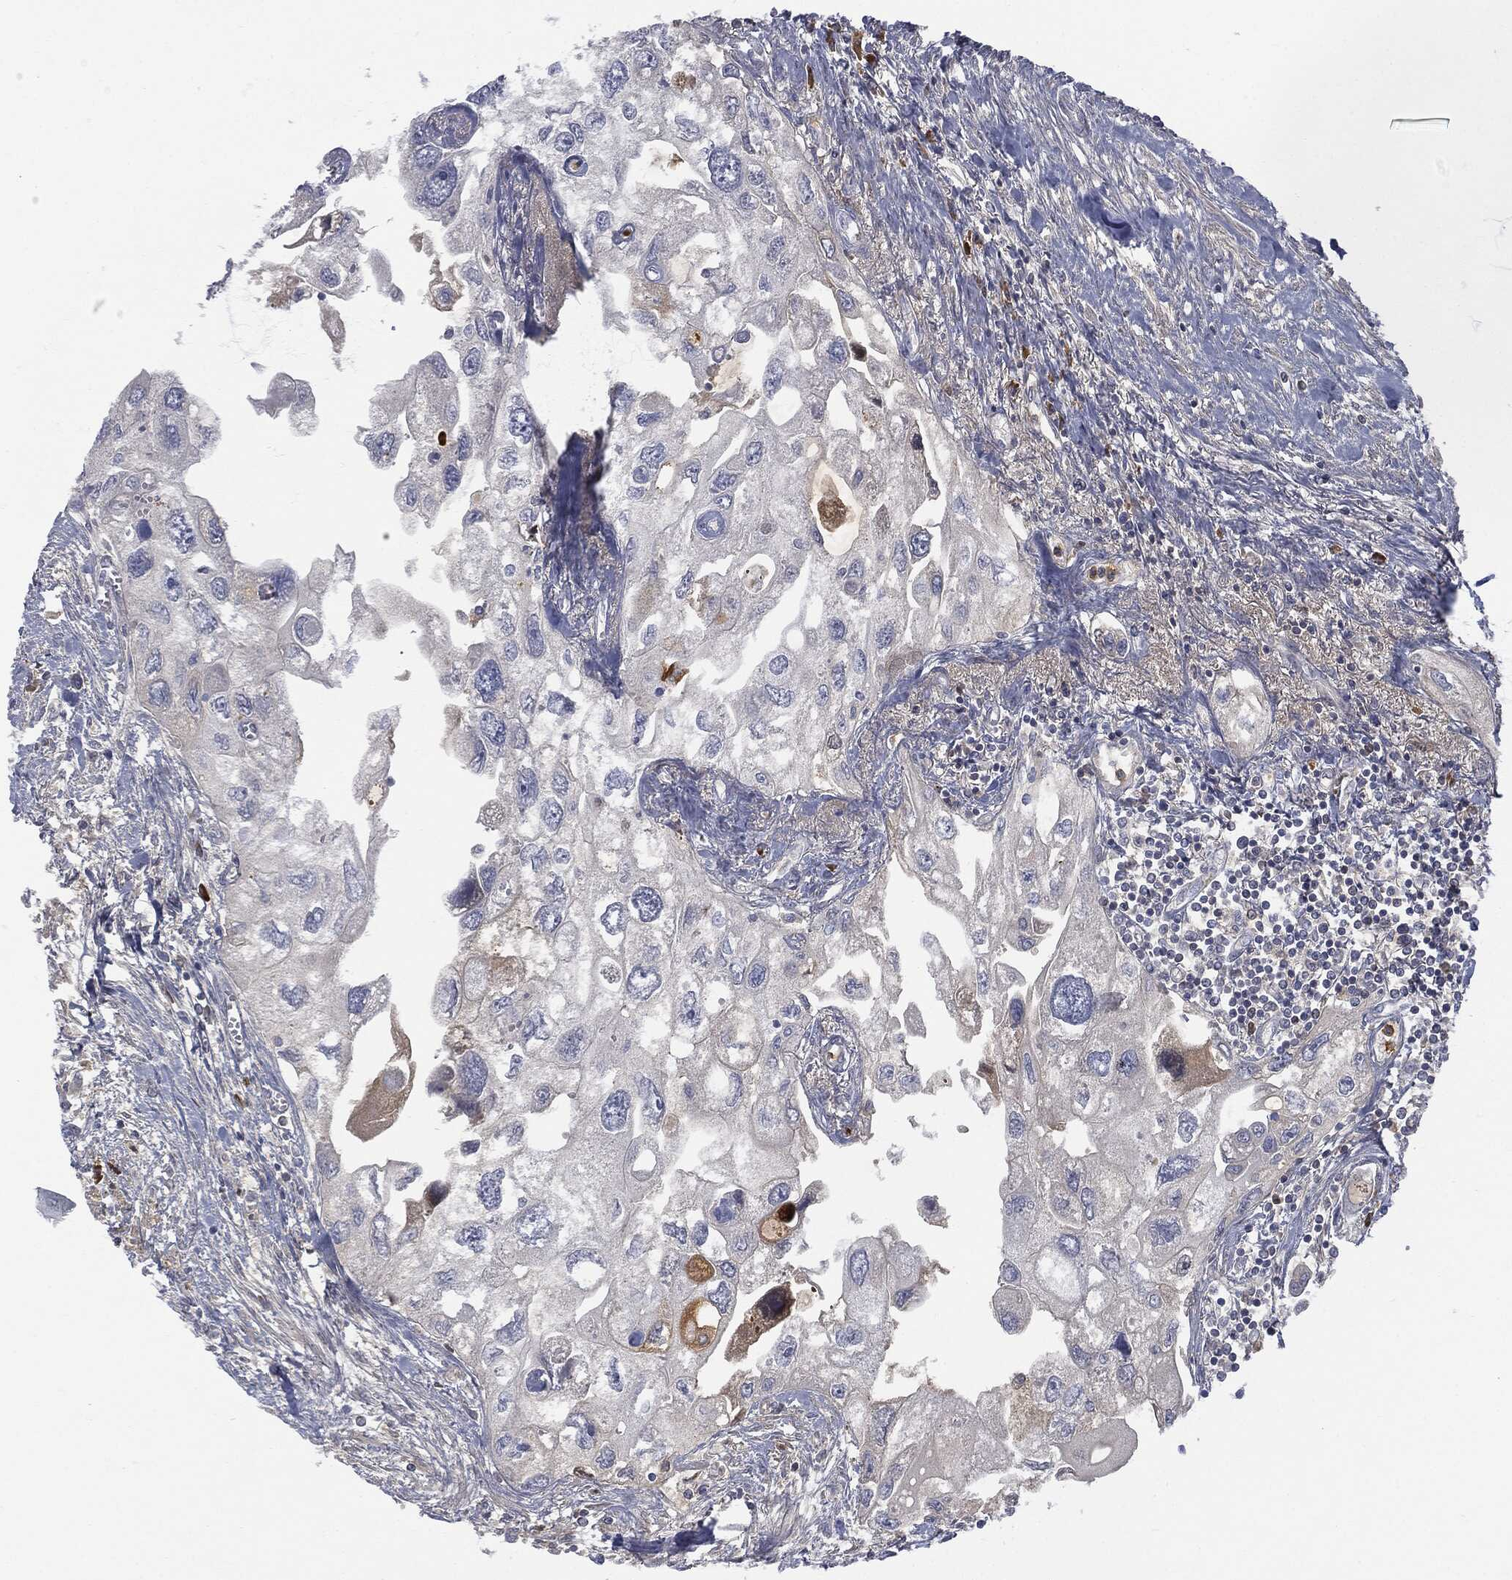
{"staining": {"intensity": "negative", "quantity": "none", "location": "none"}, "tissue": "urothelial cancer", "cell_type": "Tumor cells", "image_type": "cancer", "snomed": [{"axis": "morphology", "description": "Urothelial carcinoma, High grade"}, {"axis": "topography", "description": "Urinary bladder"}], "caption": "Image shows no protein expression in tumor cells of urothelial cancer tissue.", "gene": "BTK", "patient": {"sex": "male", "age": 59}}